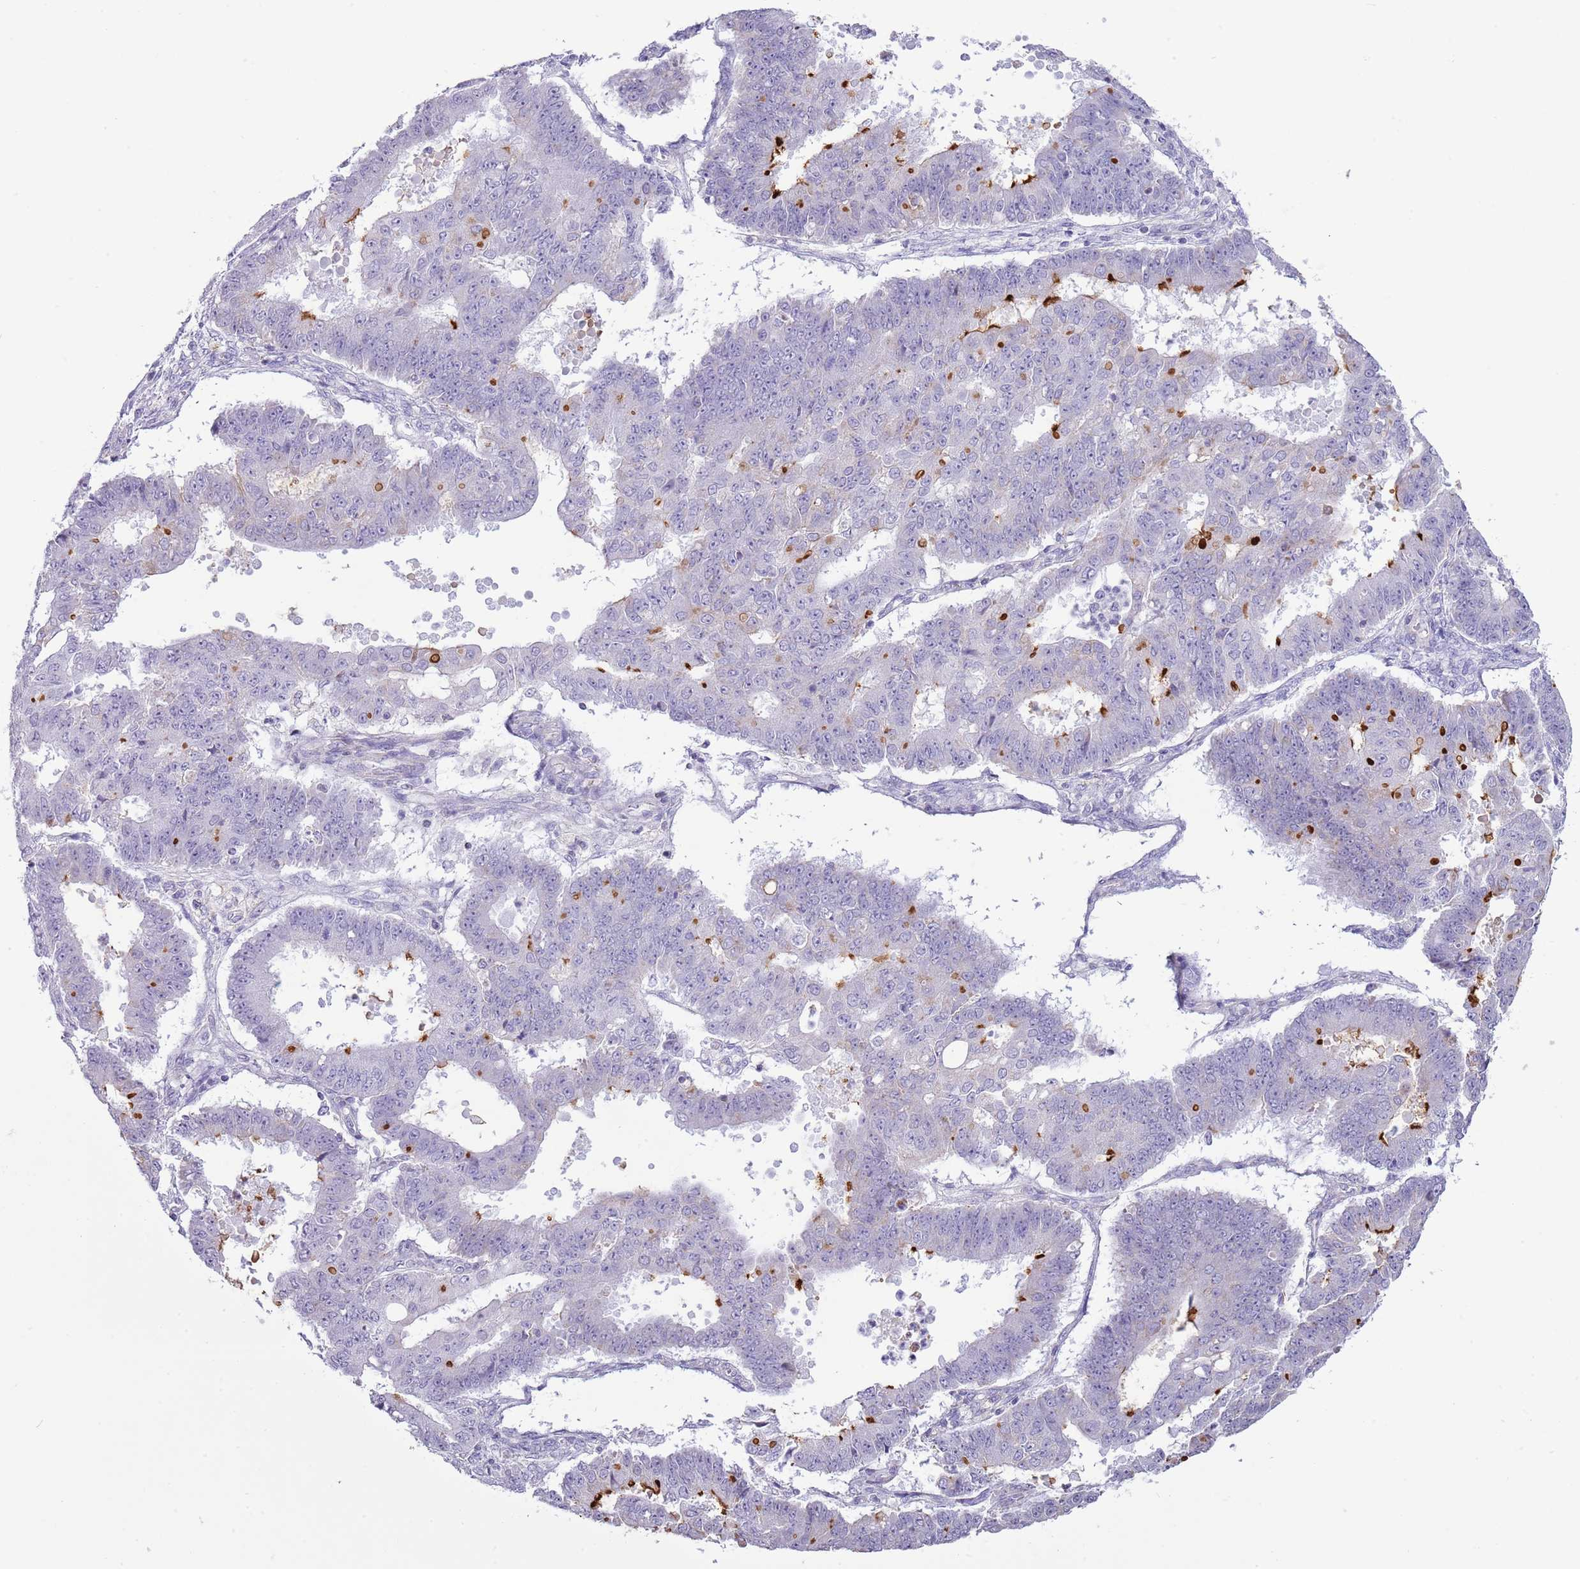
{"staining": {"intensity": "negative", "quantity": "none", "location": "none"}, "tissue": "ovarian cancer", "cell_type": "Tumor cells", "image_type": "cancer", "snomed": [{"axis": "morphology", "description": "Carcinoma, endometroid"}, {"axis": "topography", "description": "Appendix"}, {"axis": "topography", "description": "Ovary"}], "caption": "This is an immunohistochemistry (IHC) image of ovarian cancer (endometroid carcinoma). There is no staining in tumor cells.", "gene": "SLC23A1", "patient": {"sex": "female", "age": 42}}